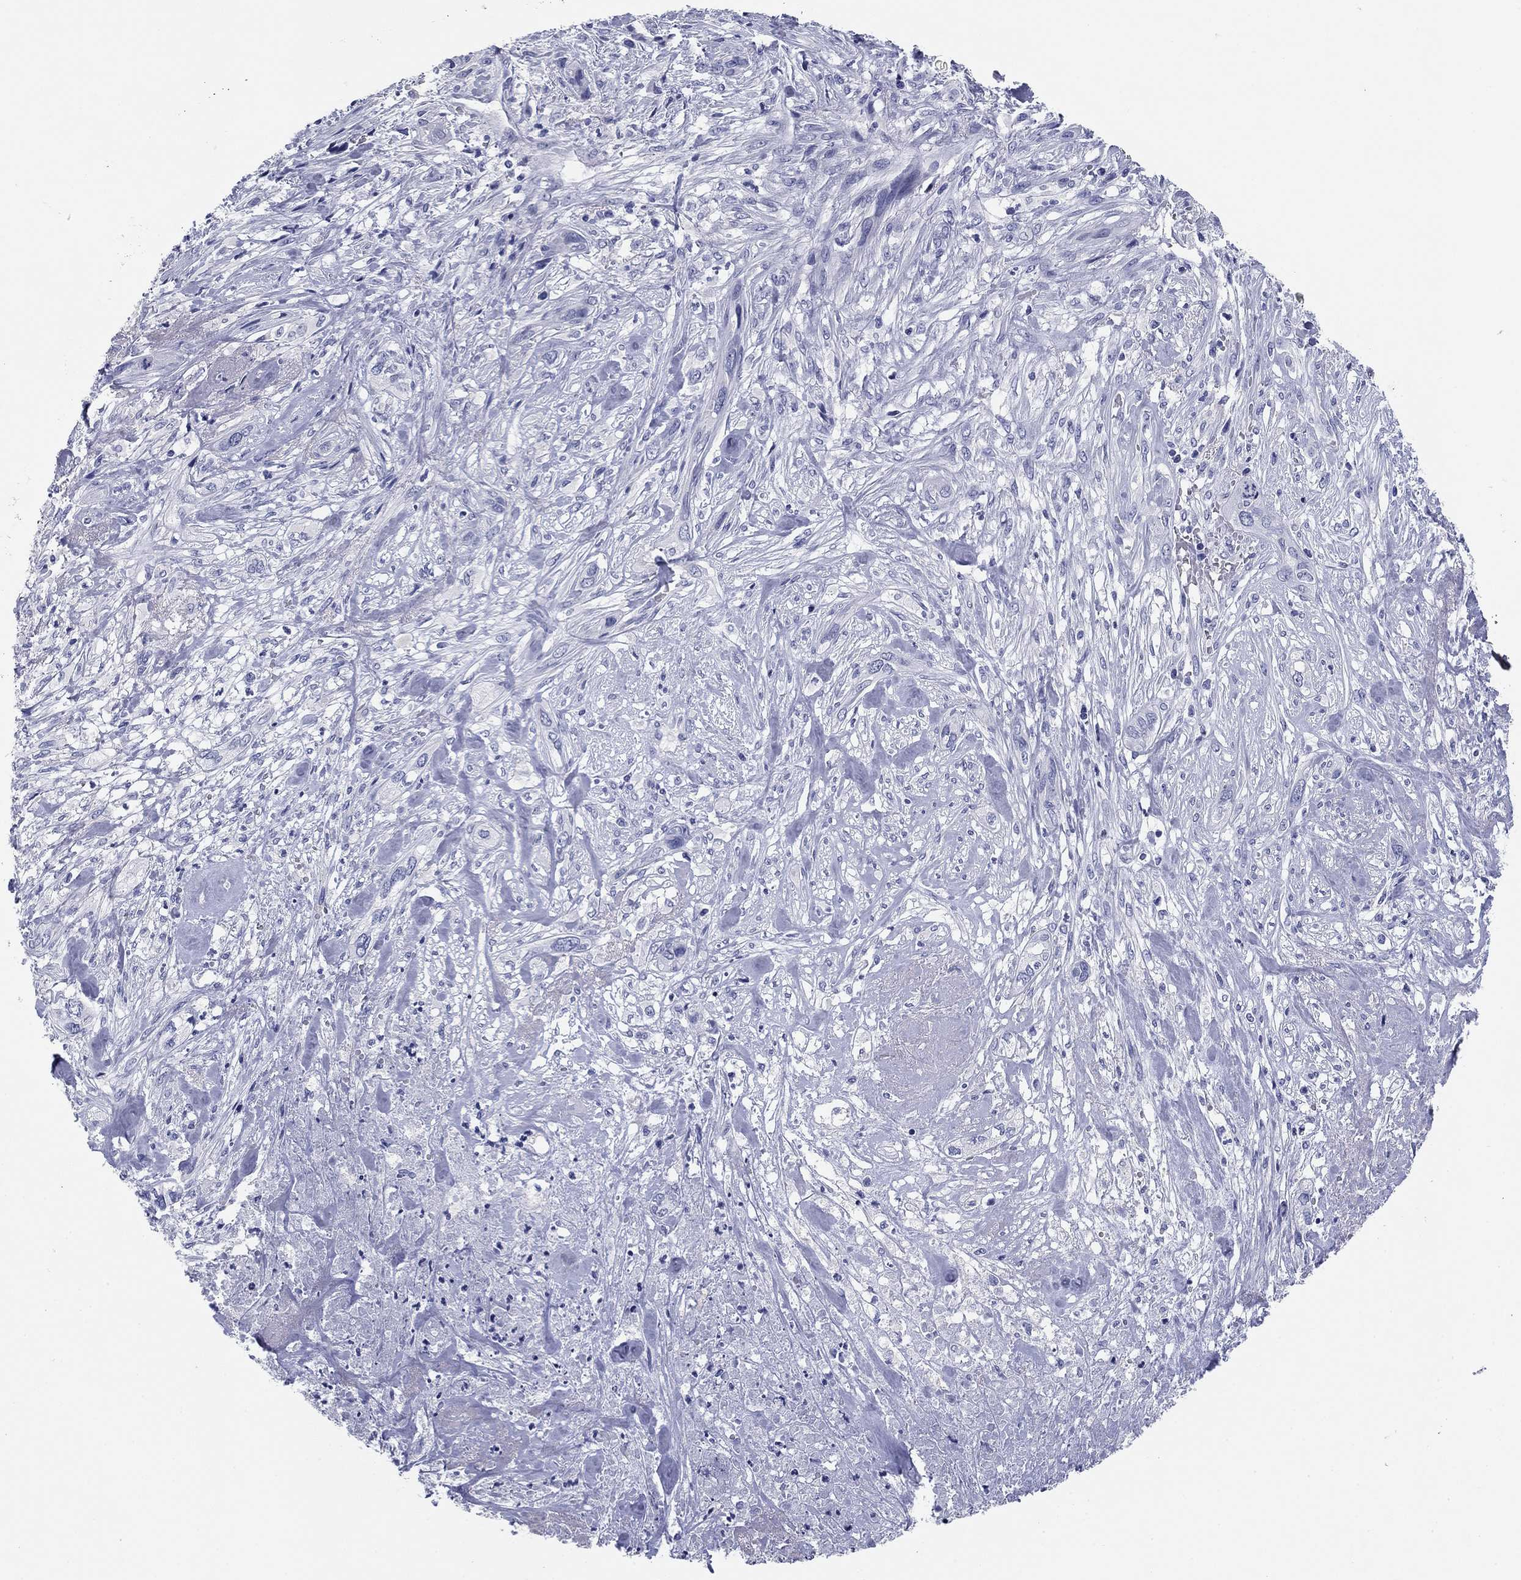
{"staining": {"intensity": "negative", "quantity": "none", "location": "none"}, "tissue": "cervical cancer", "cell_type": "Tumor cells", "image_type": "cancer", "snomed": [{"axis": "morphology", "description": "Squamous cell carcinoma, NOS"}, {"axis": "topography", "description": "Cervix"}], "caption": "An IHC micrograph of cervical squamous cell carcinoma is shown. There is no staining in tumor cells of cervical squamous cell carcinoma.", "gene": "KCNH1", "patient": {"sex": "female", "age": 57}}